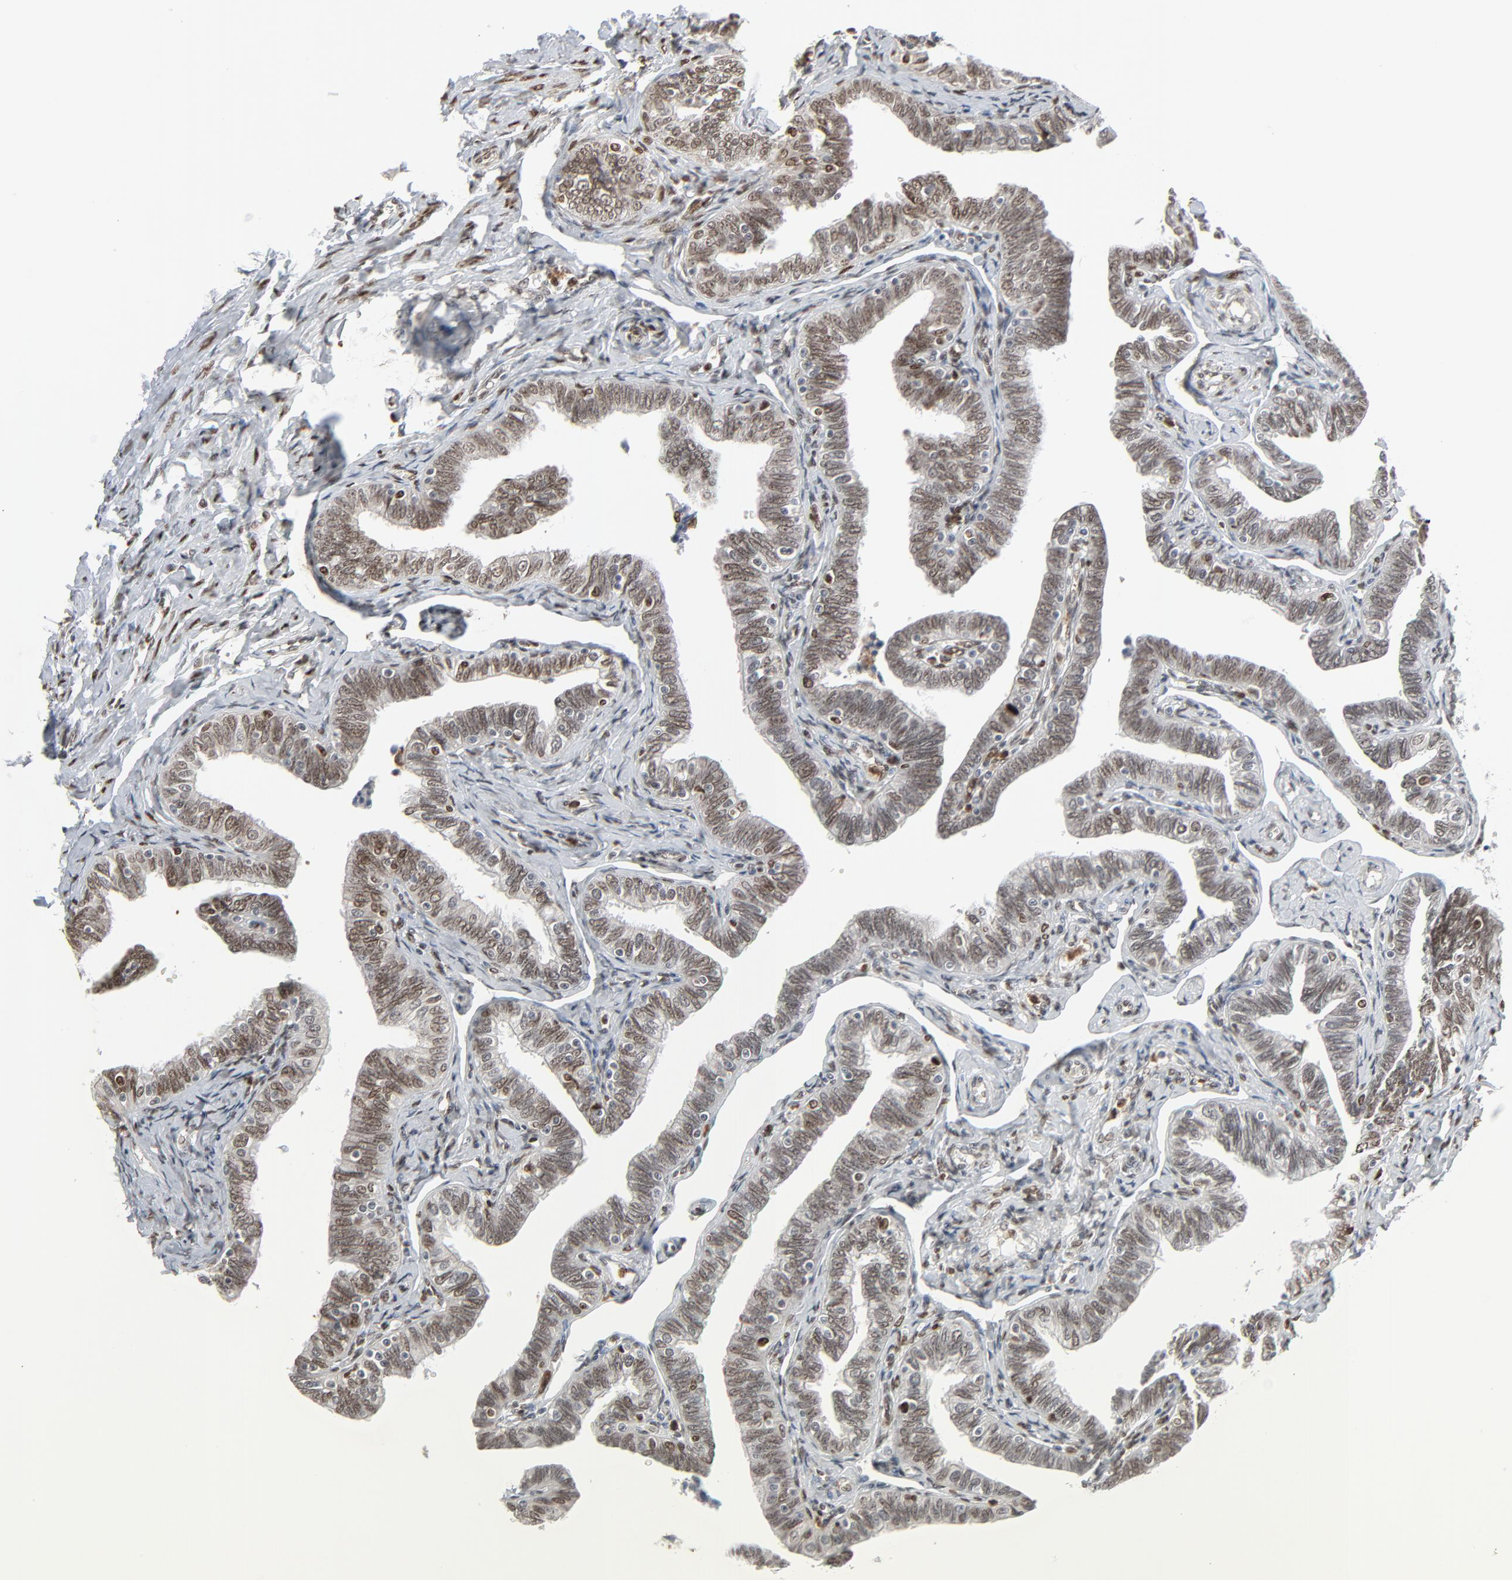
{"staining": {"intensity": "moderate", "quantity": ">75%", "location": "nuclear"}, "tissue": "fallopian tube", "cell_type": "Glandular cells", "image_type": "normal", "snomed": [{"axis": "morphology", "description": "Normal tissue, NOS"}, {"axis": "topography", "description": "Fallopian tube"}, {"axis": "topography", "description": "Ovary"}], "caption": "Moderate nuclear positivity is identified in approximately >75% of glandular cells in benign fallopian tube.", "gene": "CUX1", "patient": {"sex": "female", "age": 69}}